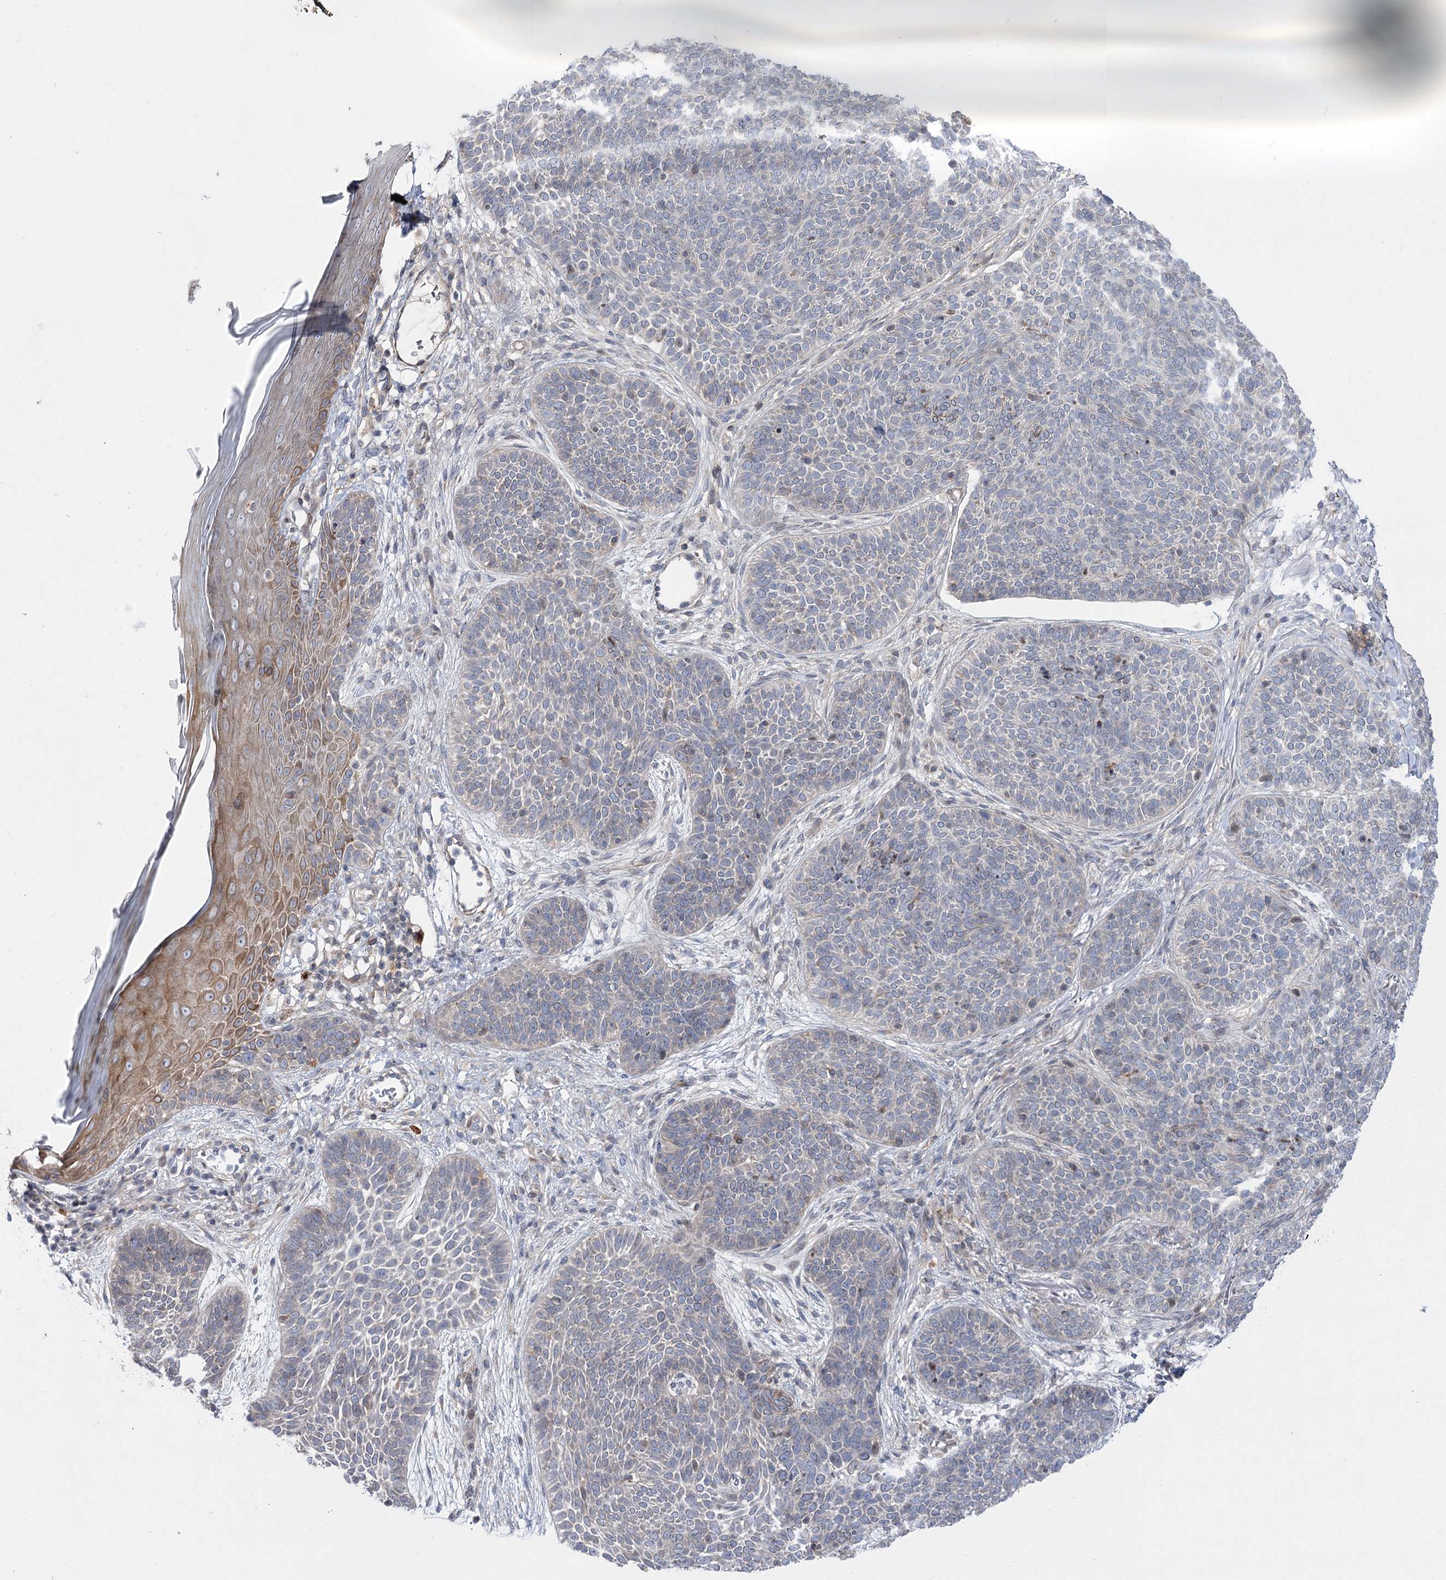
{"staining": {"intensity": "negative", "quantity": "none", "location": "none"}, "tissue": "skin cancer", "cell_type": "Tumor cells", "image_type": "cancer", "snomed": [{"axis": "morphology", "description": "Basal cell carcinoma"}, {"axis": "topography", "description": "Skin"}], "caption": "This histopathology image is of skin basal cell carcinoma stained with IHC to label a protein in brown with the nuclei are counter-stained blue. There is no staining in tumor cells. (DAB (3,3'-diaminobenzidine) immunohistochemistry, high magnification).", "gene": "SH3BP5L", "patient": {"sex": "male", "age": 85}}